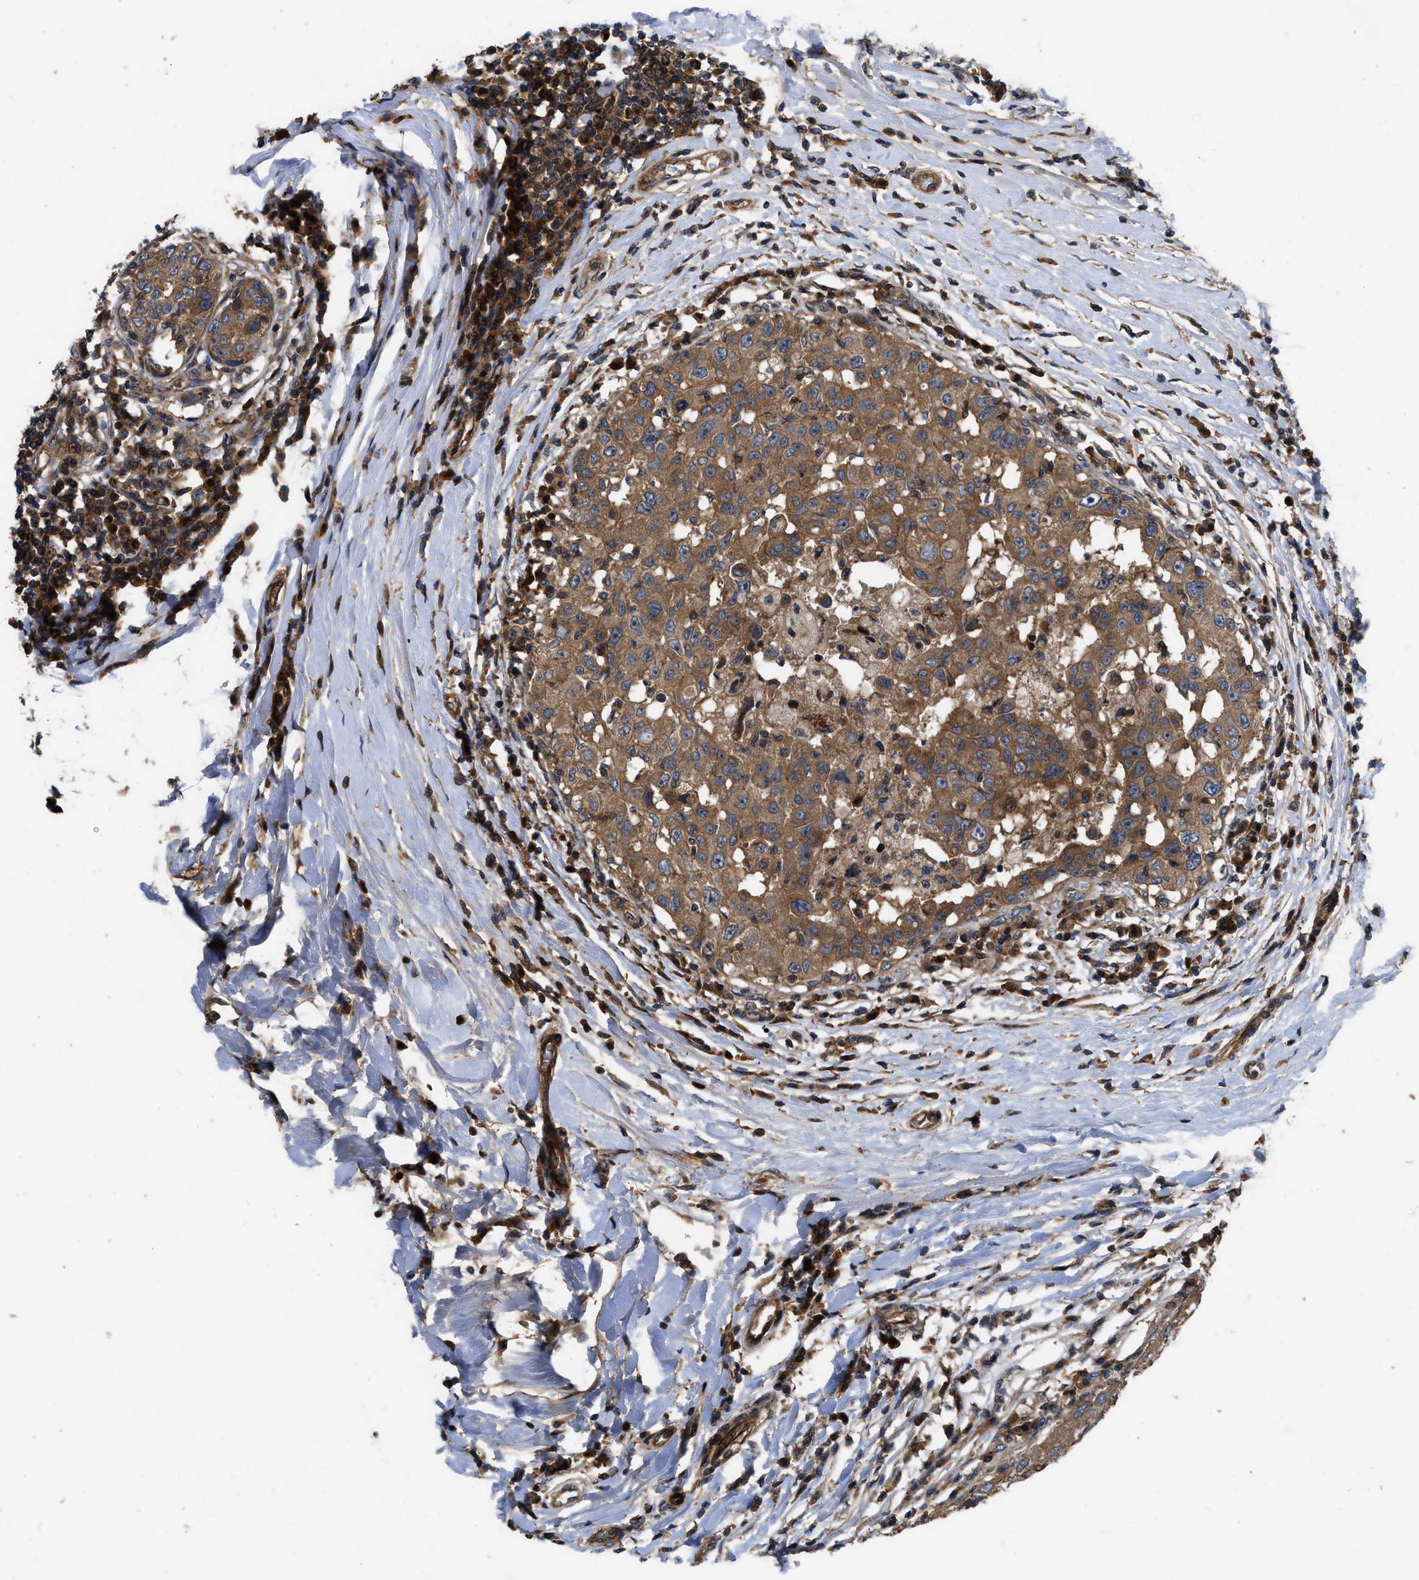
{"staining": {"intensity": "moderate", "quantity": ">75%", "location": "cytoplasmic/membranous"}, "tissue": "breast cancer", "cell_type": "Tumor cells", "image_type": "cancer", "snomed": [{"axis": "morphology", "description": "Duct carcinoma"}, {"axis": "topography", "description": "Breast"}], "caption": "Immunohistochemistry (IHC) image of human breast cancer (invasive ductal carcinoma) stained for a protein (brown), which reveals medium levels of moderate cytoplasmic/membranous positivity in about >75% of tumor cells.", "gene": "CNNM3", "patient": {"sex": "female", "age": 27}}